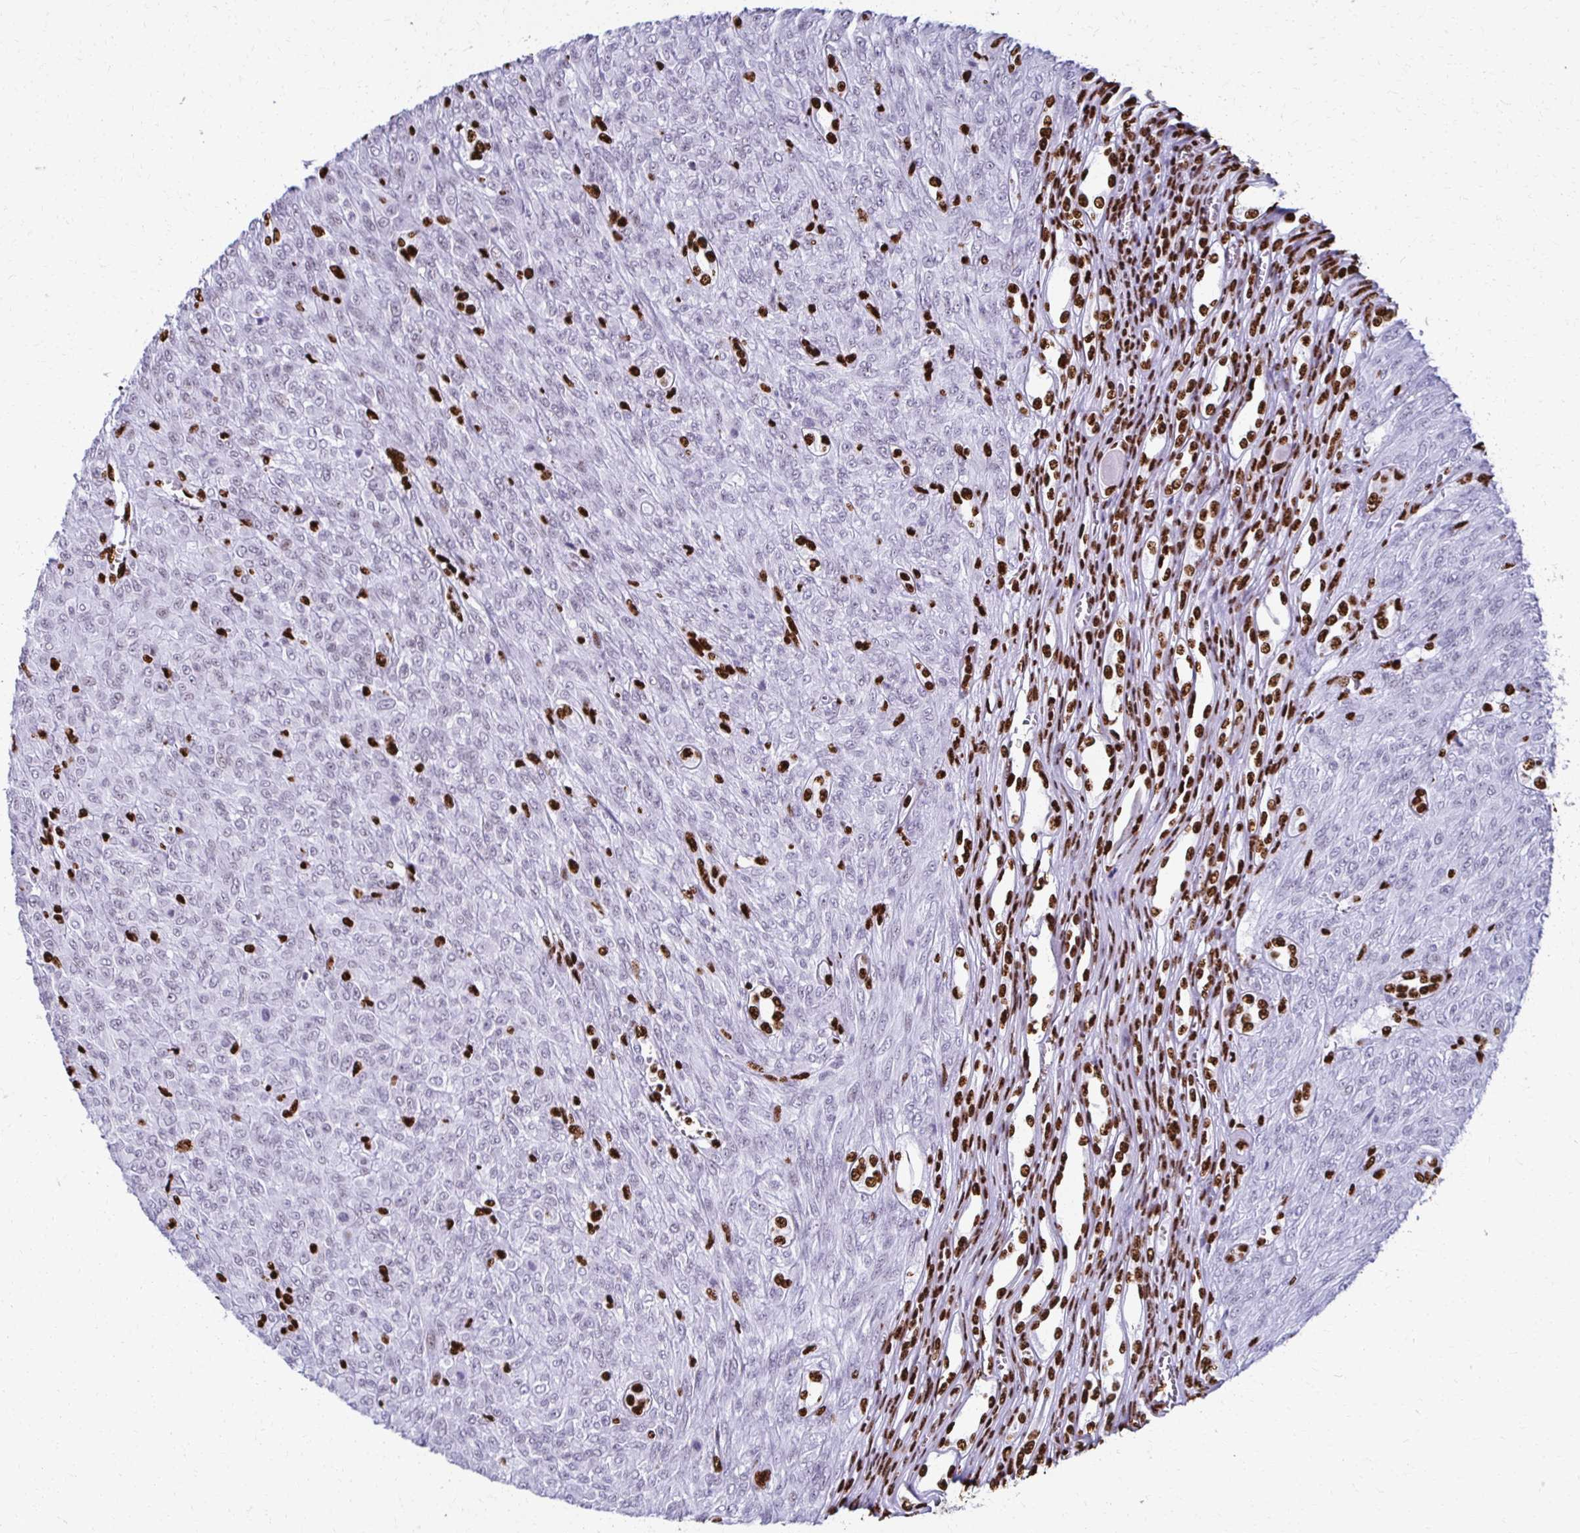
{"staining": {"intensity": "negative", "quantity": "none", "location": "none"}, "tissue": "renal cancer", "cell_type": "Tumor cells", "image_type": "cancer", "snomed": [{"axis": "morphology", "description": "Adenocarcinoma, NOS"}, {"axis": "topography", "description": "Kidney"}], "caption": "Protein analysis of renal adenocarcinoma shows no significant positivity in tumor cells.", "gene": "NONO", "patient": {"sex": "male", "age": 58}}